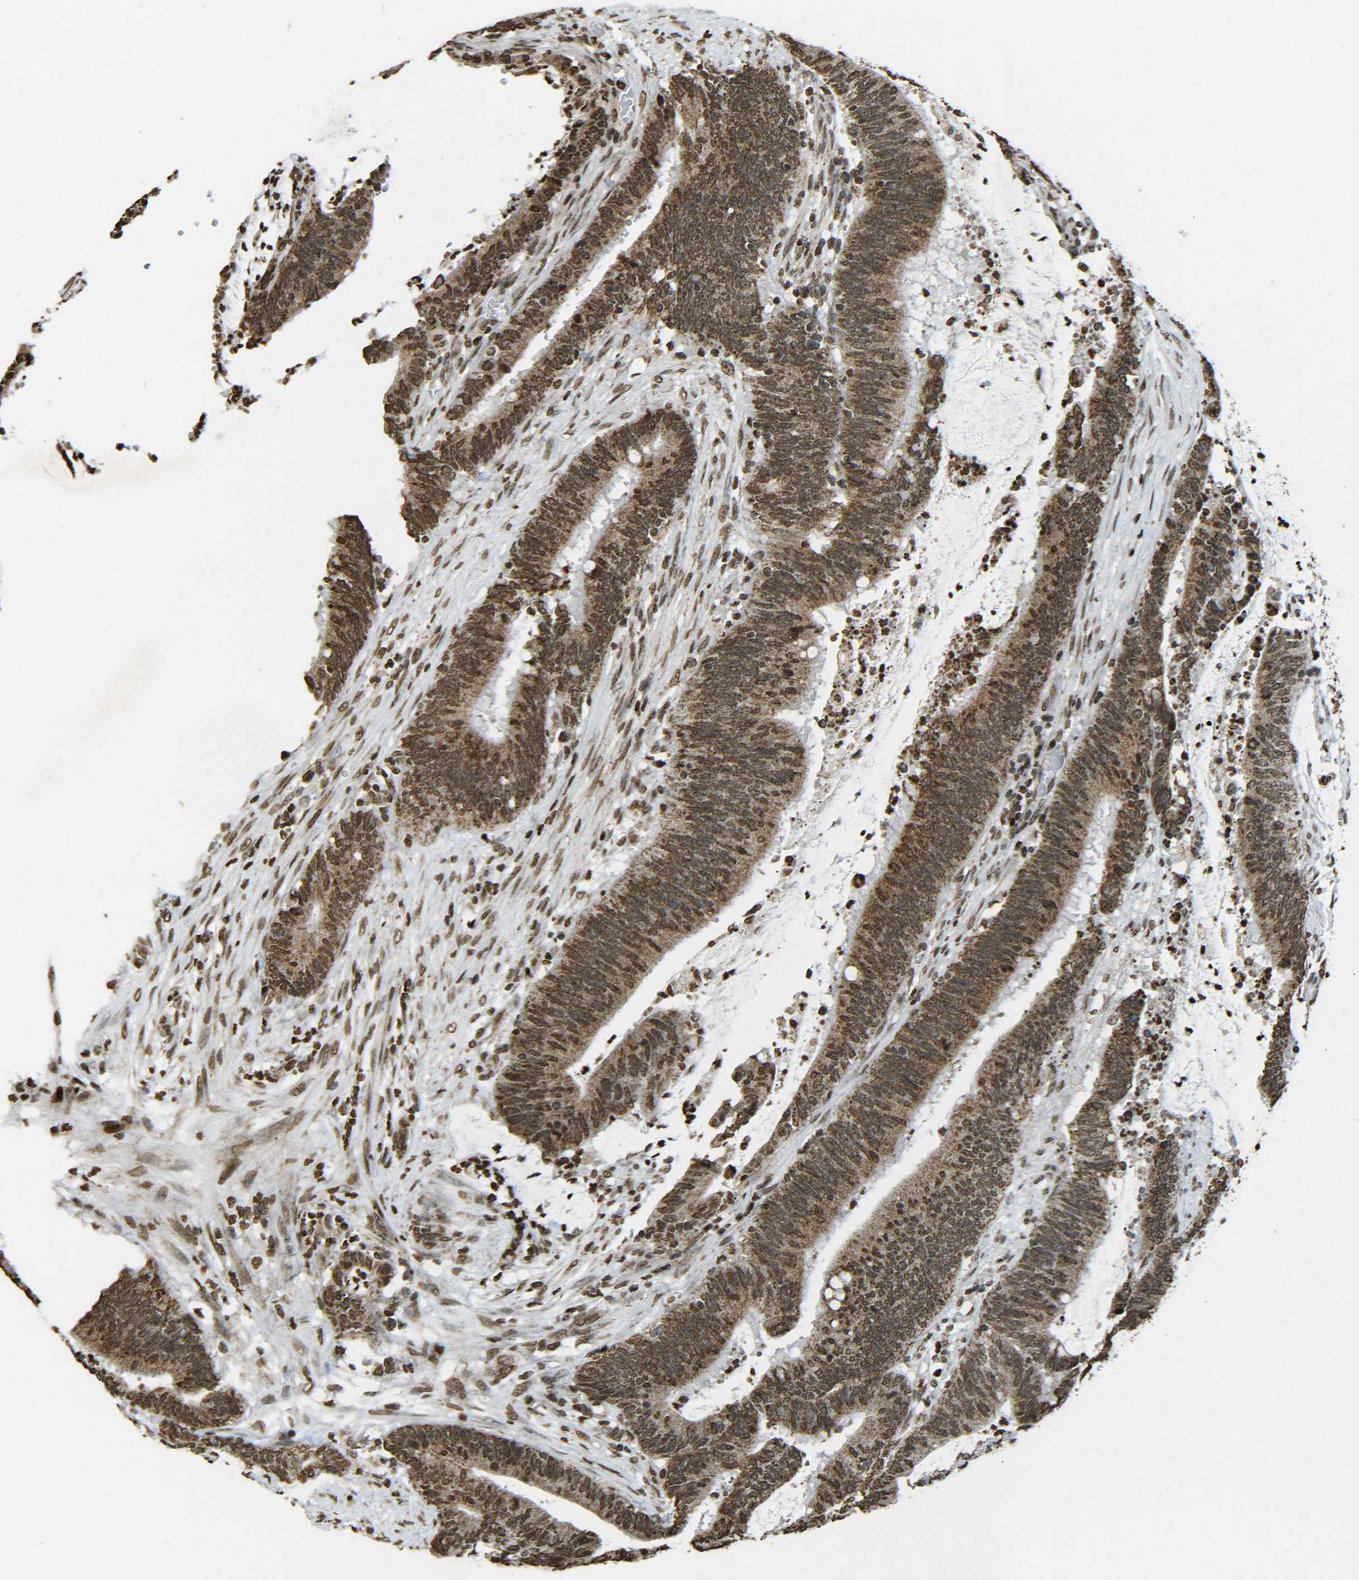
{"staining": {"intensity": "moderate", "quantity": ">75%", "location": "cytoplasmic/membranous,nuclear"}, "tissue": "colorectal cancer", "cell_type": "Tumor cells", "image_type": "cancer", "snomed": [{"axis": "morphology", "description": "Adenocarcinoma, NOS"}, {"axis": "topography", "description": "Rectum"}], "caption": "The immunohistochemical stain labels moderate cytoplasmic/membranous and nuclear staining in tumor cells of colorectal cancer (adenocarcinoma) tissue.", "gene": "NEUROG2", "patient": {"sex": "female", "age": 66}}